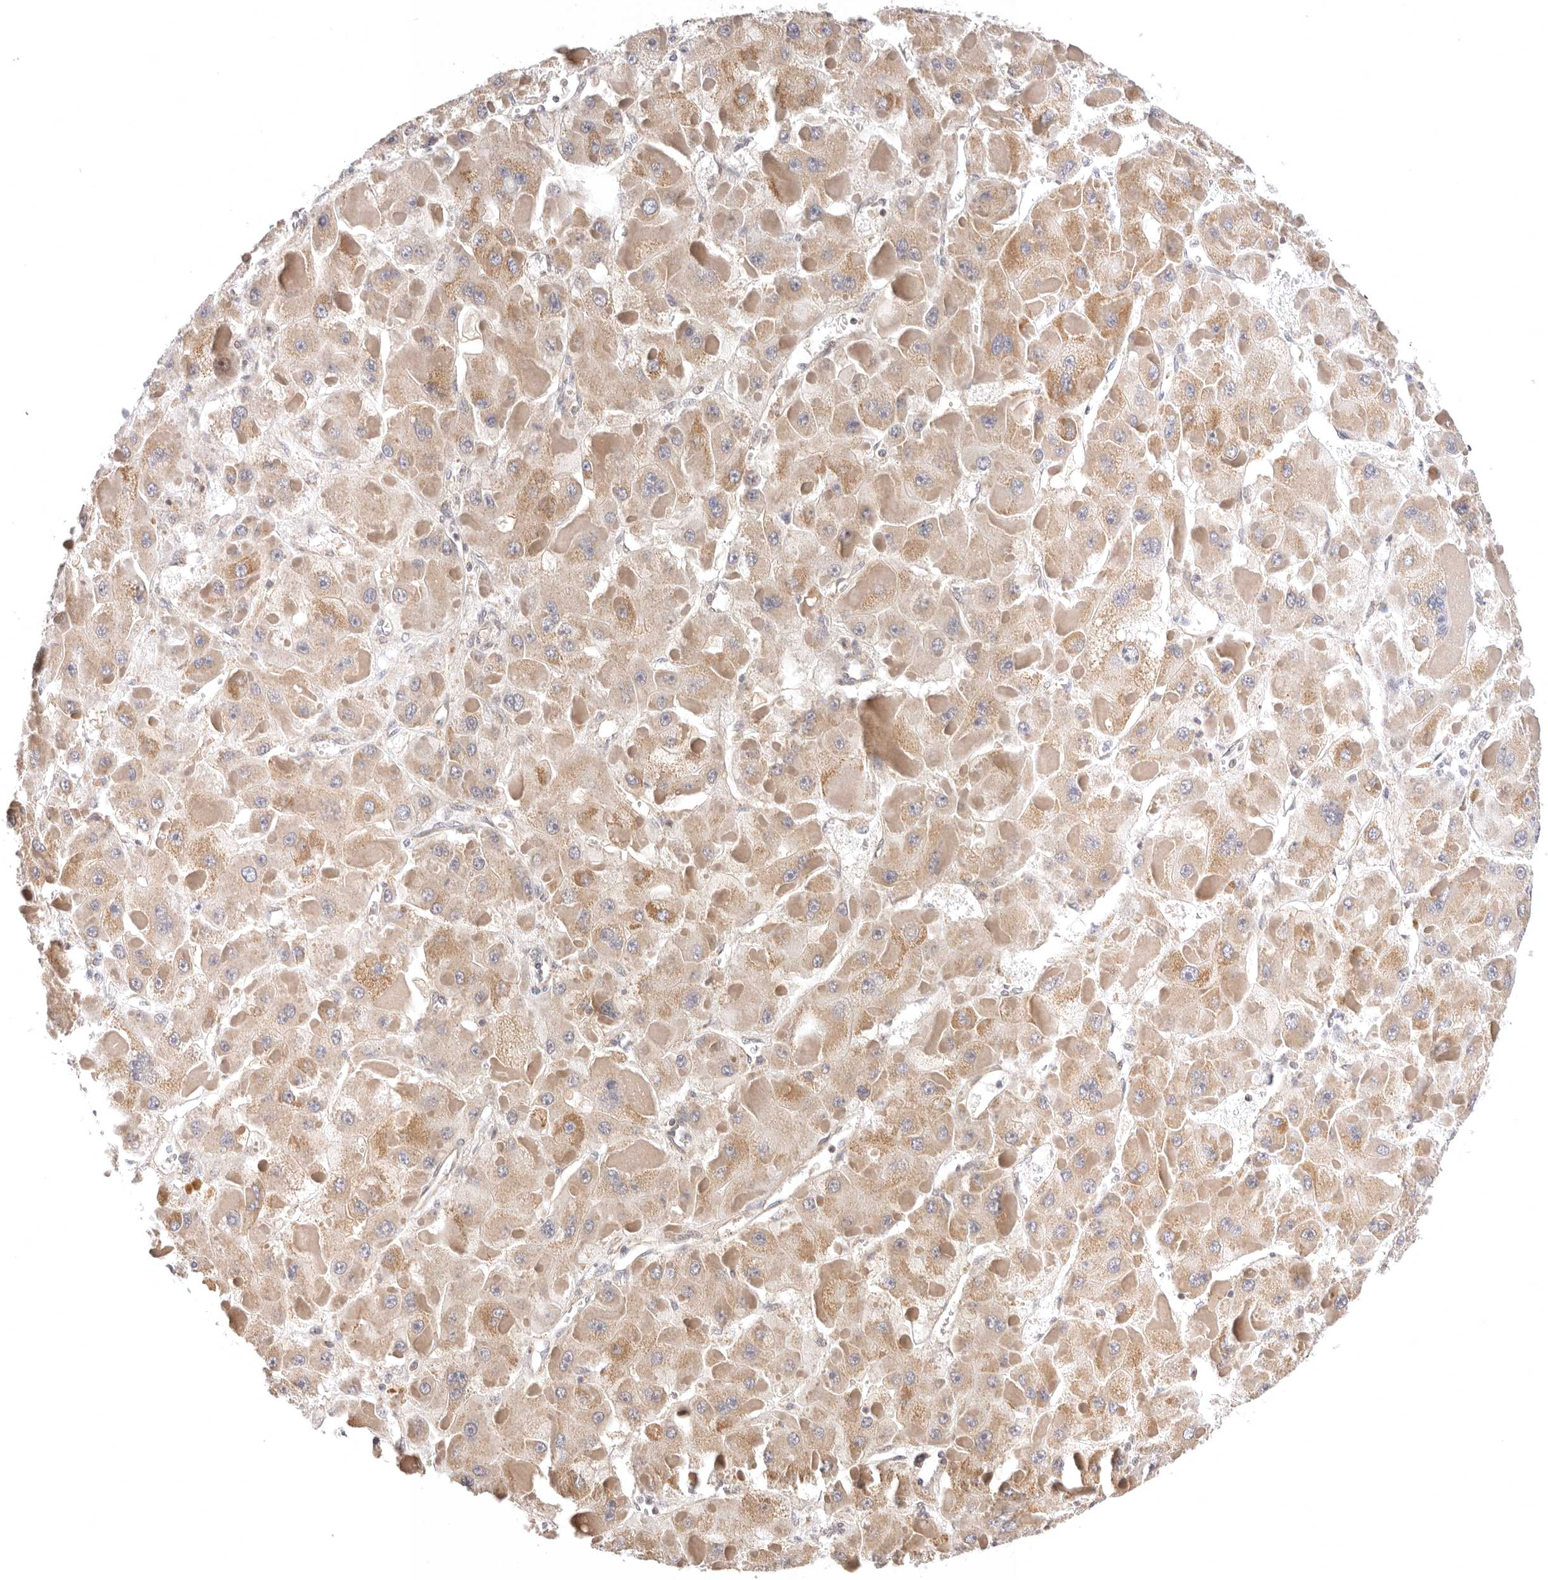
{"staining": {"intensity": "moderate", "quantity": ">75%", "location": "cytoplasmic/membranous"}, "tissue": "liver cancer", "cell_type": "Tumor cells", "image_type": "cancer", "snomed": [{"axis": "morphology", "description": "Carcinoma, Hepatocellular, NOS"}, {"axis": "topography", "description": "Liver"}], "caption": "An image showing moderate cytoplasmic/membranous staining in about >75% of tumor cells in liver cancer, as visualized by brown immunohistochemical staining.", "gene": "KCMF1", "patient": {"sex": "female", "age": 73}}